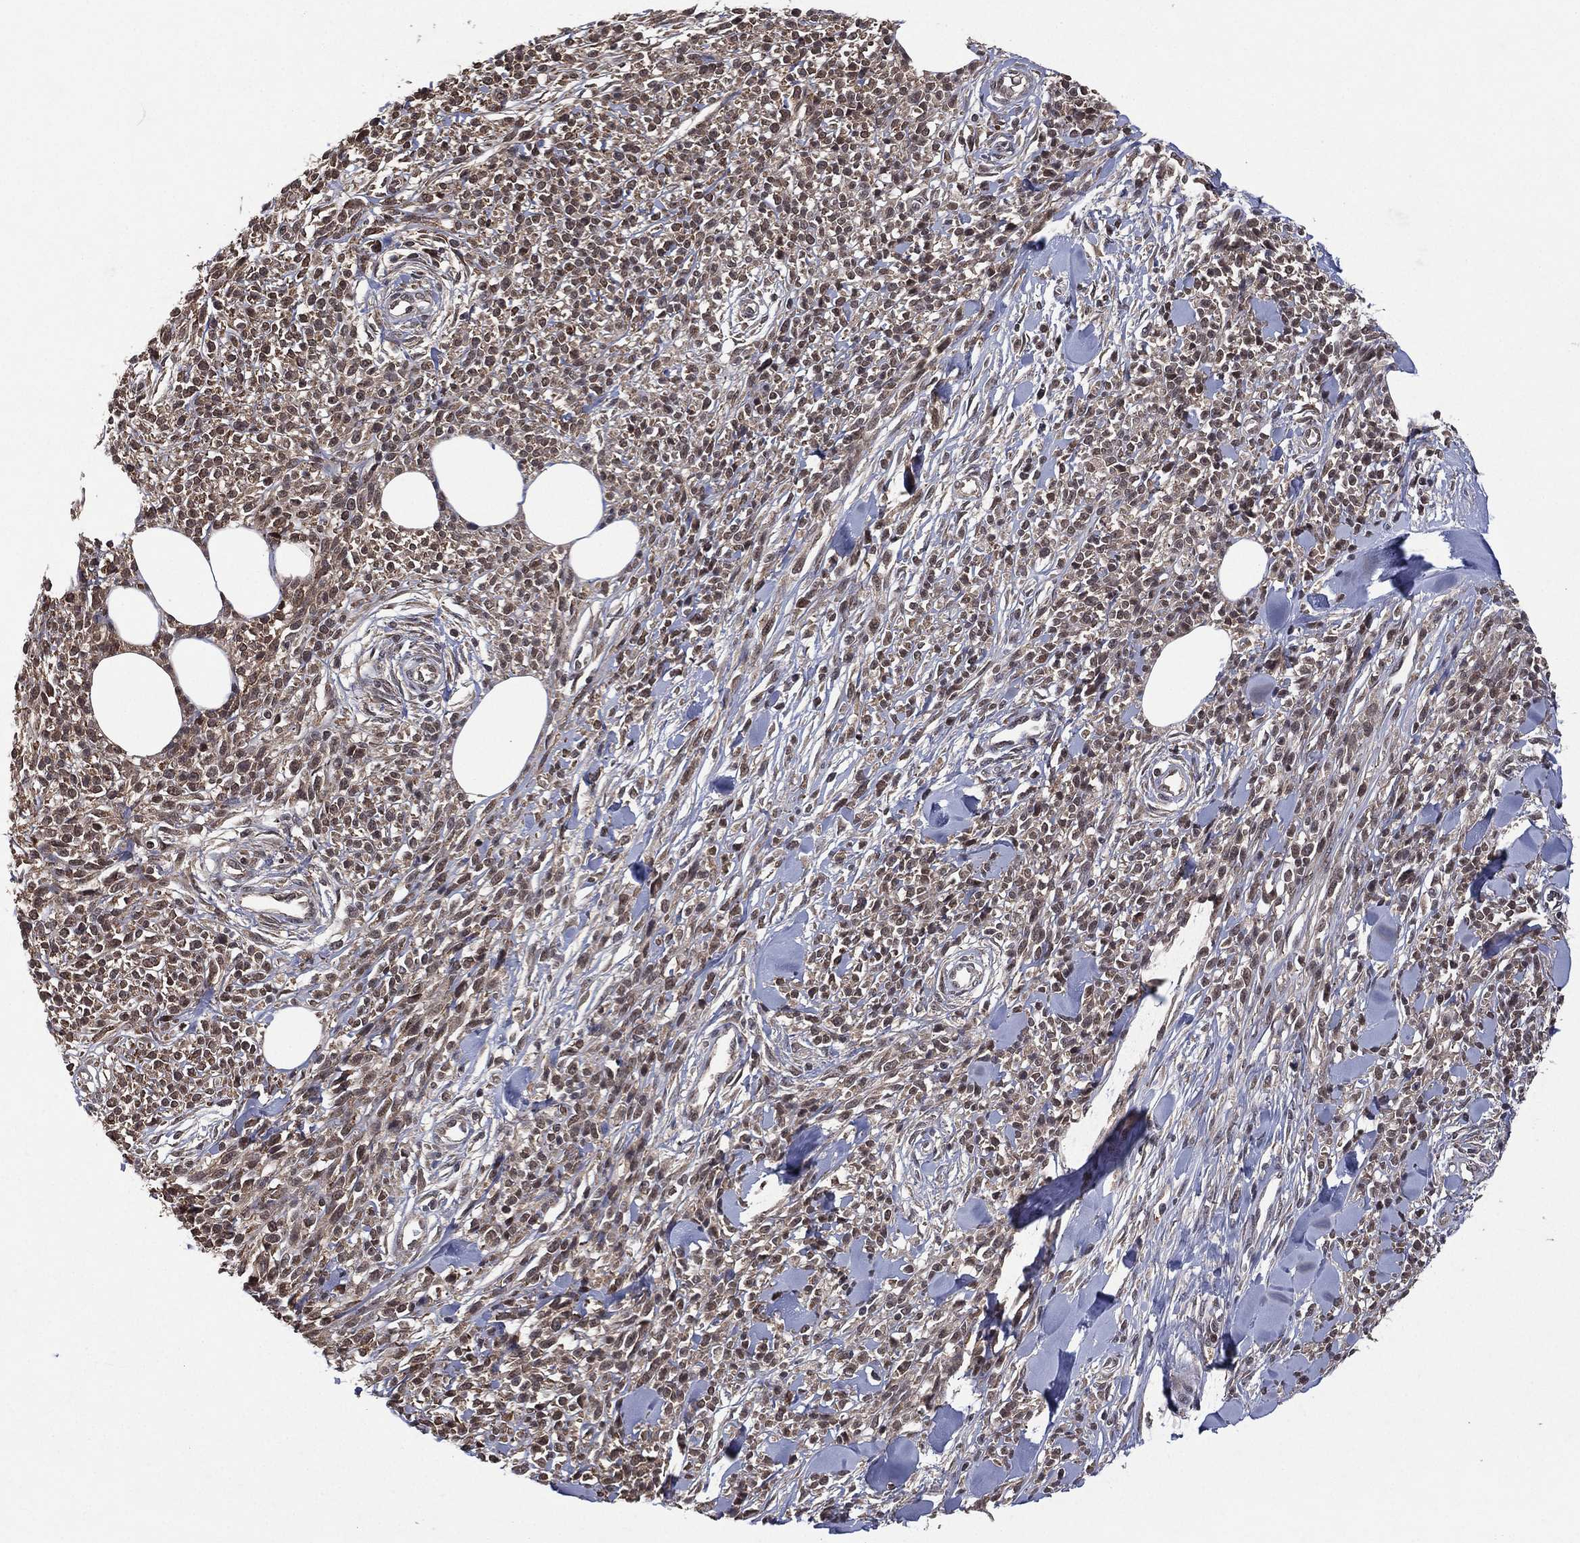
{"staining": {"intensity": "negative", "quantity": "none", "location": "none"}, "tissue": "melanoma", "cell_type": "Tumor cells", "image_type": "cancer", "snomed": [{"axis": "morphology", "description": "Malignant melanoma, NOS"}, {"axis": "topography", "description": "Skin"}, {"axis": "topography", "description": "Skin of trunk"}], "caption": "Immunohistochemical staining of human melanoma demonstrates no significant staining in tumor cells.", "gene": "ATG4B", "patient": {"sex": "male", "age": 74}}